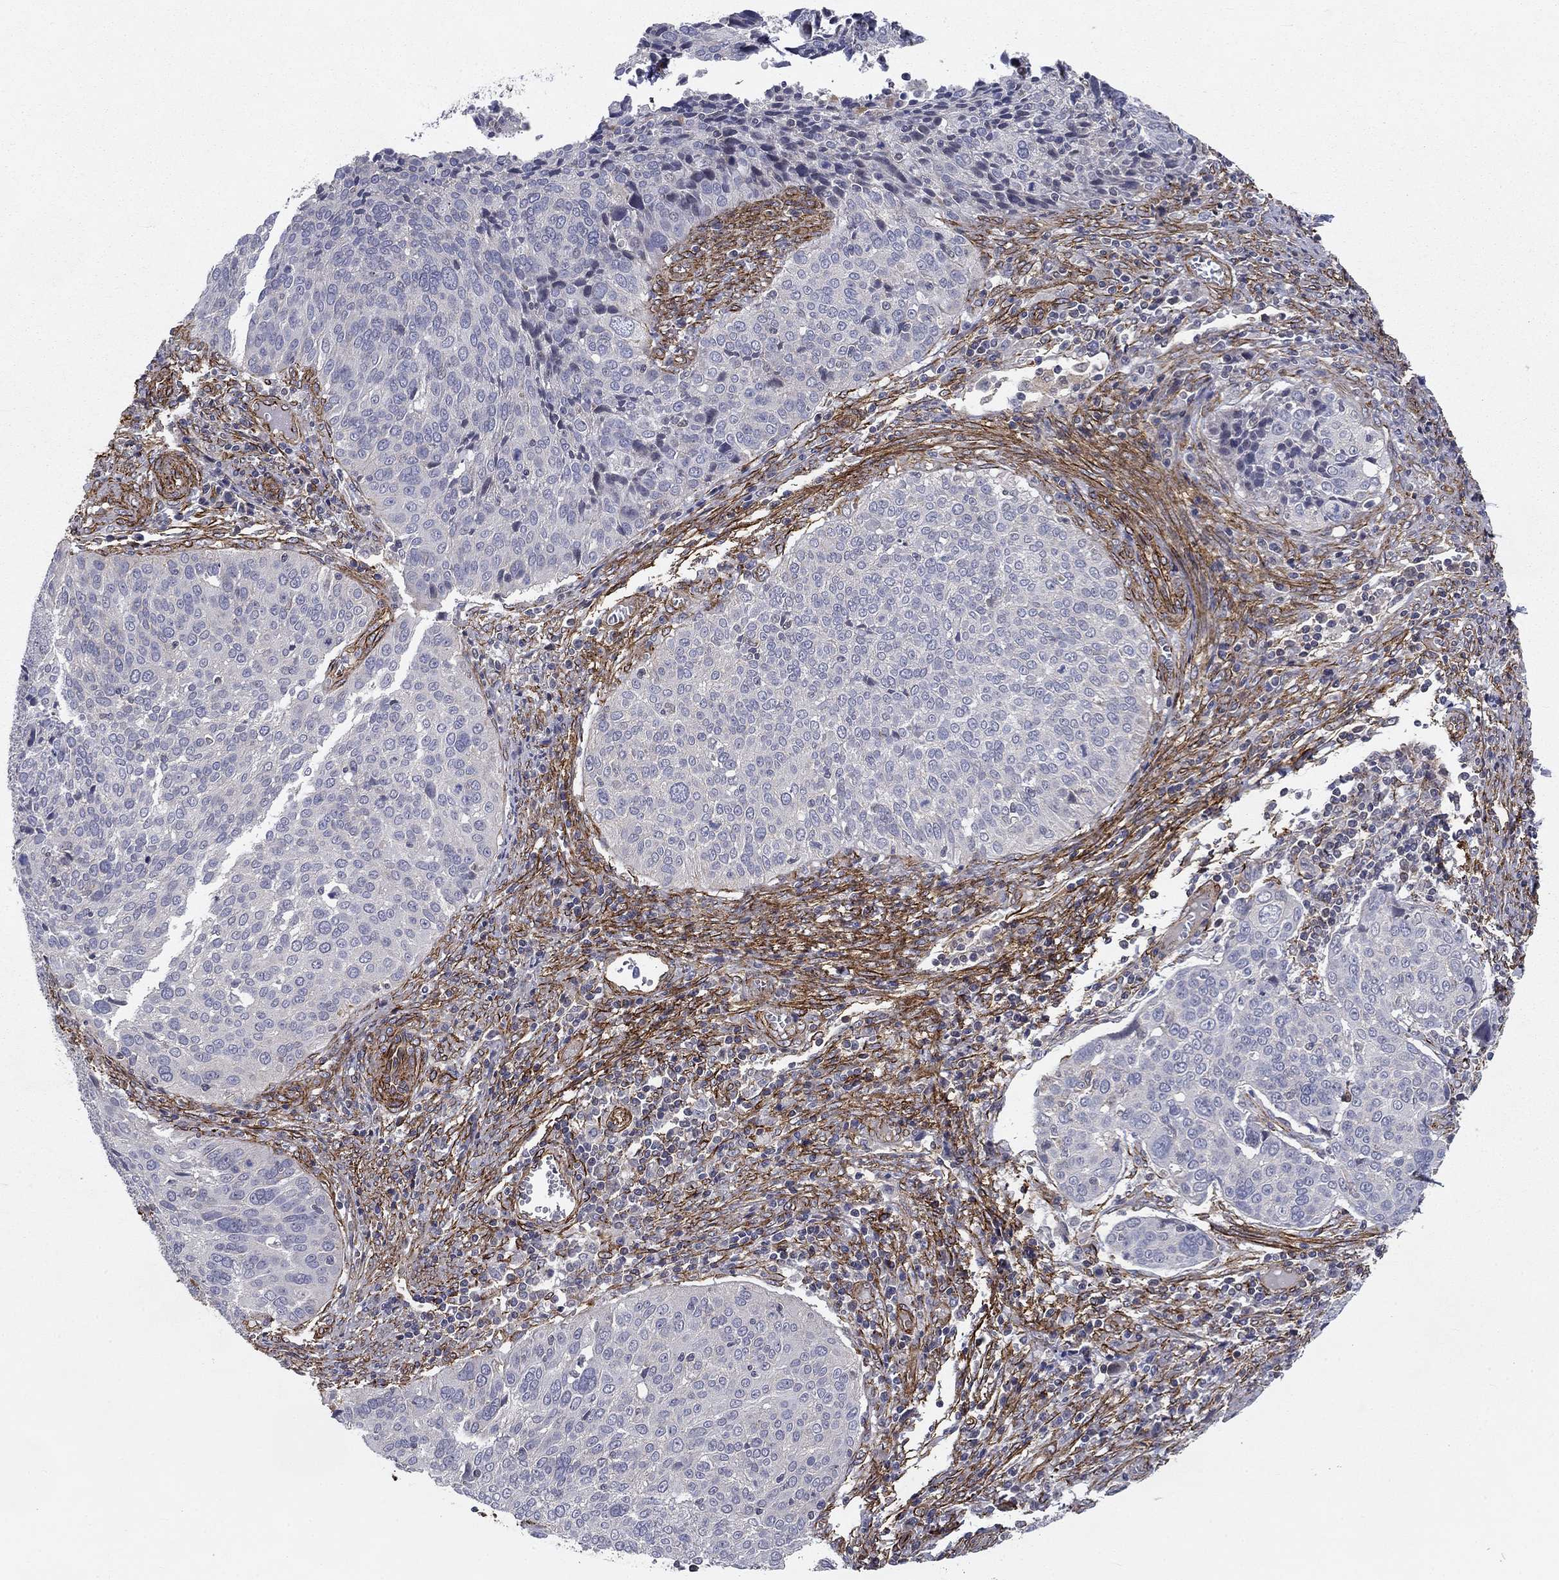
{"staining": {"intensity": "negative", "quantity": "none", "location": "none"}, "tissue": "cervical cancer", "cell_type": "Tumor cells", "image_type": "cancer", "snomed": [{"axis": "morphology", "description": "Squamous cell carcinoma, NOS"}, {"axis": "topography", "description": "Cervix"}], "caption": "IHC of human cervical squamous cell carcinoma reveals no staining in tumor cells.", "gene": "SYNC", "patient": {"sex": "female", "age": 39}}